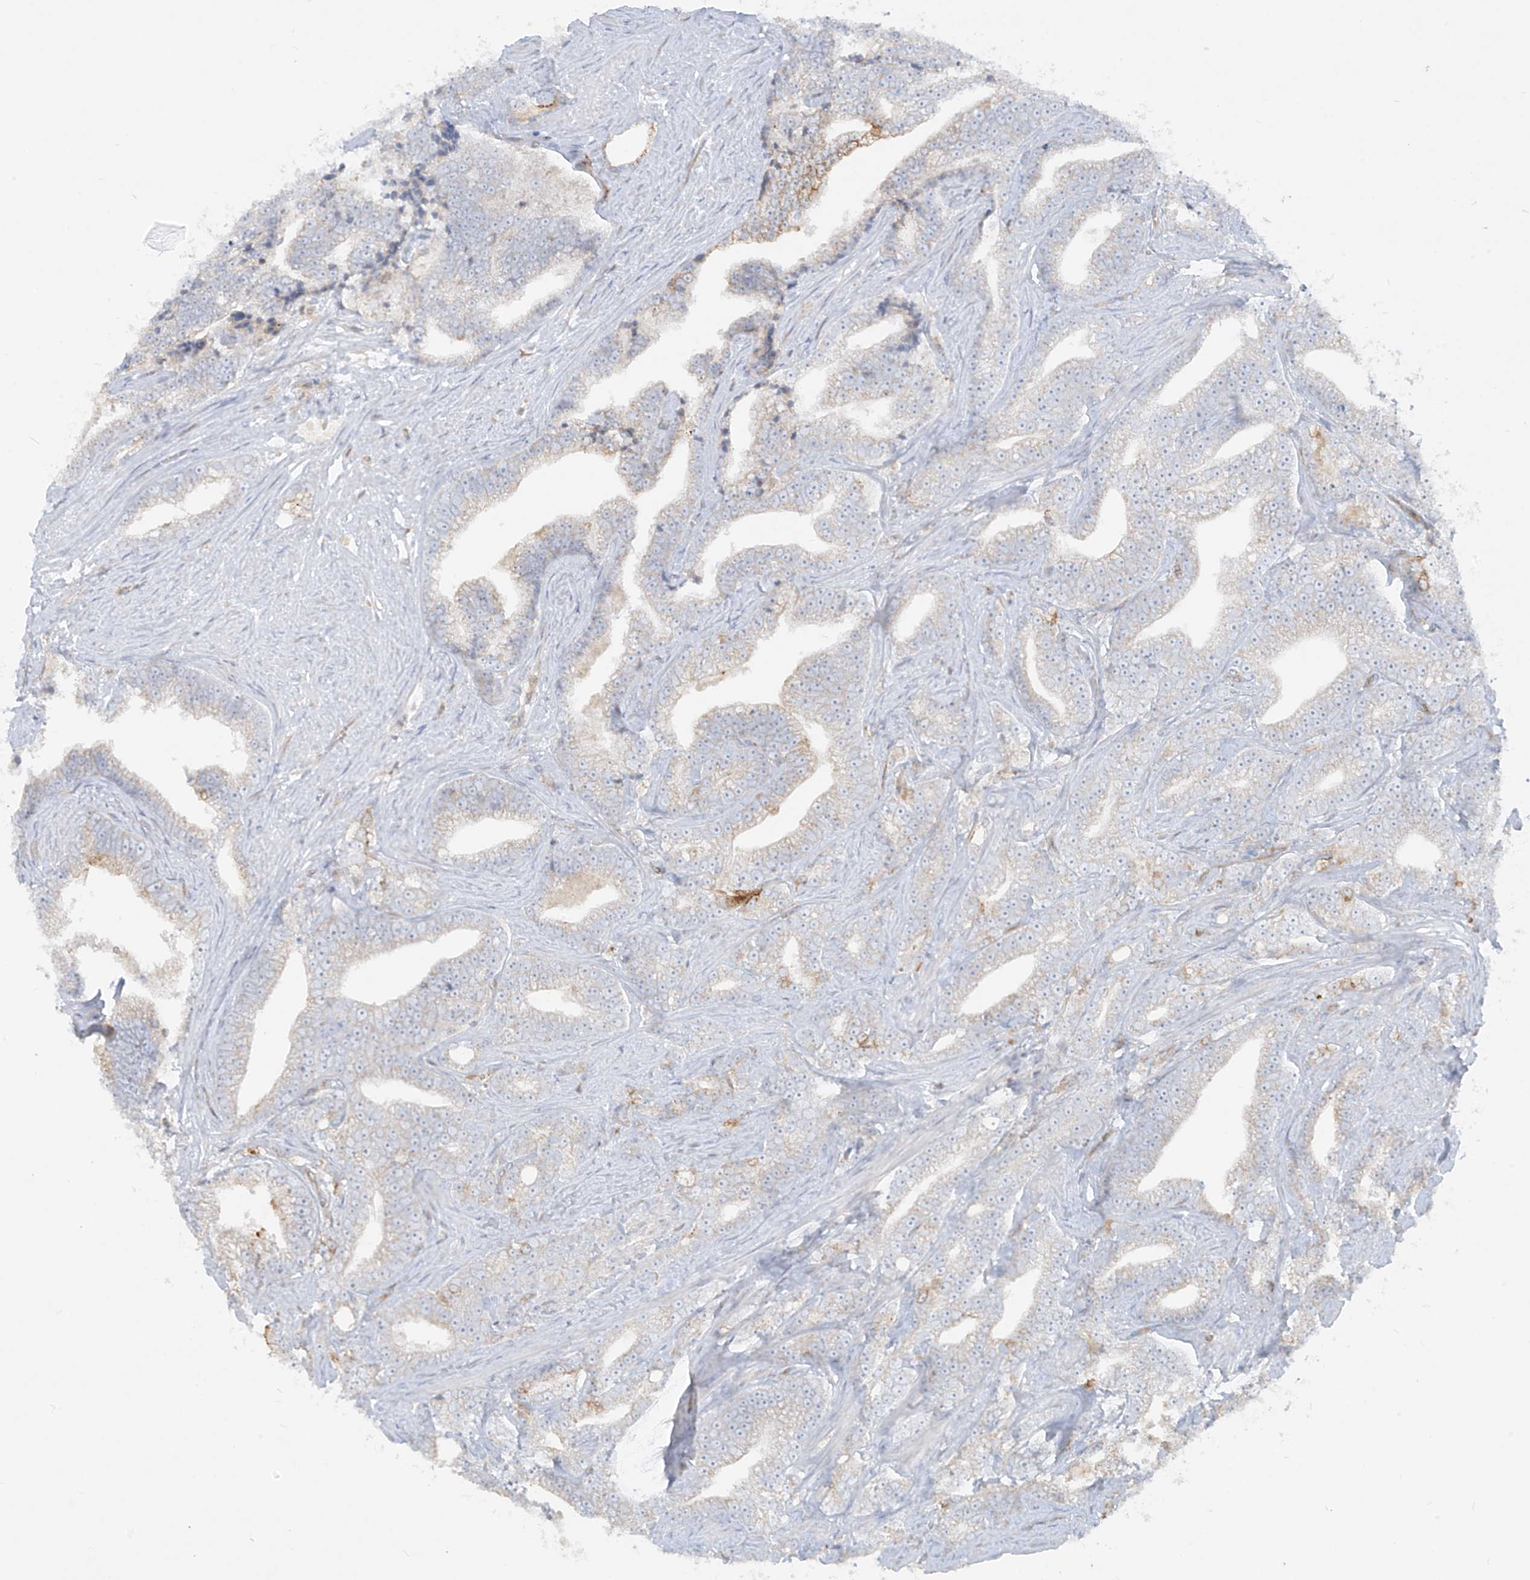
{"staining": {"intensity": "moderate", "quantity": "<25%", "location": "cytoplasmic/membranous"}, "tissue": "prostate cancer", "cell_type": "Tumor cells", "image_type": "cancer", "snomed": [{"axis": "morphology", "description": "Adenocarcinoma, High grade"}, {"axis": "topography", "description": "Prostate and seminal vesicle, NOS"}], "caption": "A brown stain highlights moderate cytoplasmic/membranous positivity of a protein in adenocarcinoma (high-grade) (prostate) tumor cells.", "gene": "HLA-E", "patient": {"sex": "male", "age": 67}}